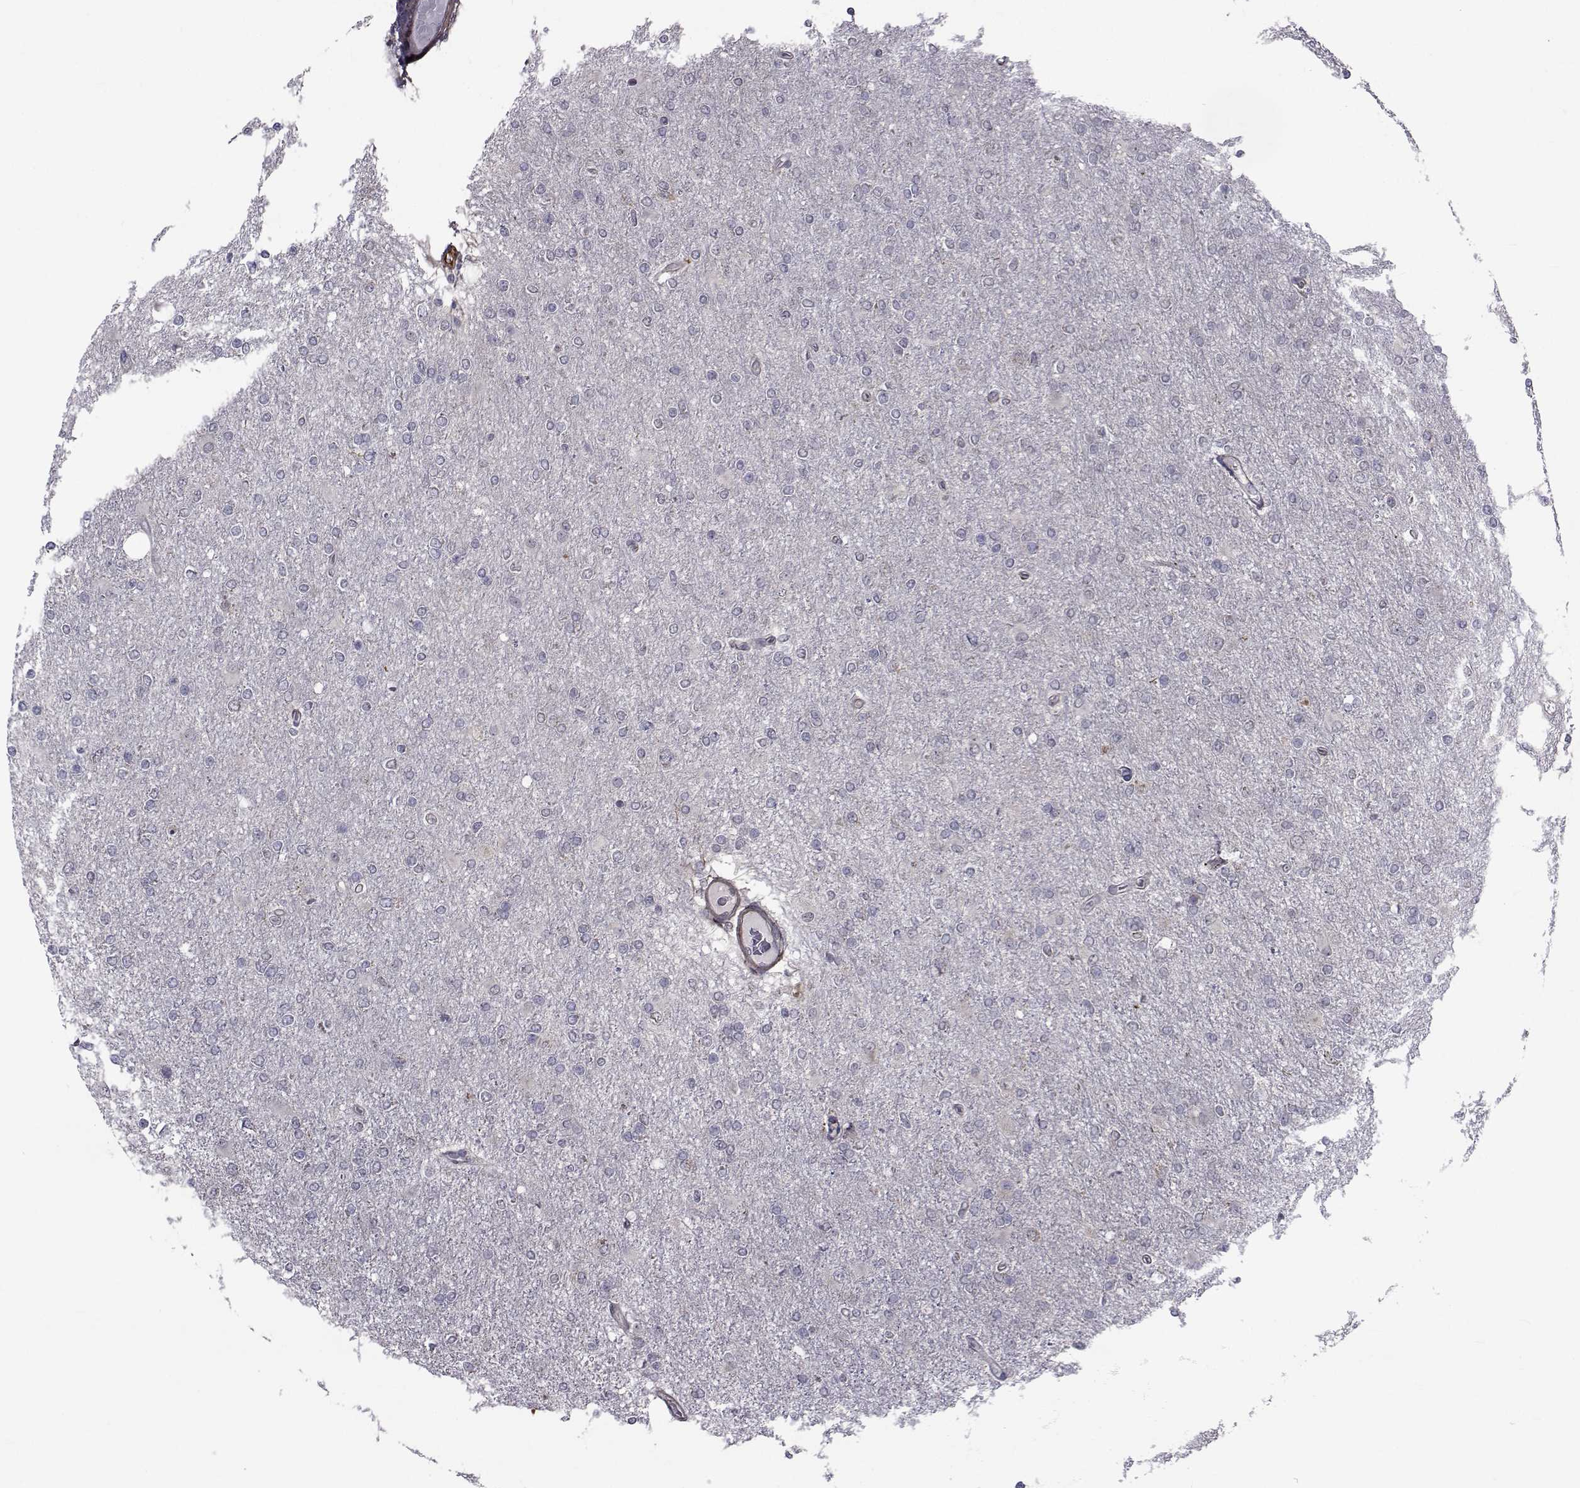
{"staining": {"intensity": "negative", "quantity": "none", "location": "none"}, "tissue": "glioma", "cell_type": "Tumor cells", "image_type": "cancer", "snomed": [{"axis": "morphology", "description": "Glioma, malignant, High grade"}, {"axis": "topography", "description": "Cerebral cortex"}], "caption": "The IHC micrograph has no significant staining in tumor cells of malignant glioma (high-grade) tissue. (Brightfield microscopy of DAB IHC at high magnification).", "gene": "CFAP74", "patient": {"sex": "male", "age": 70}}